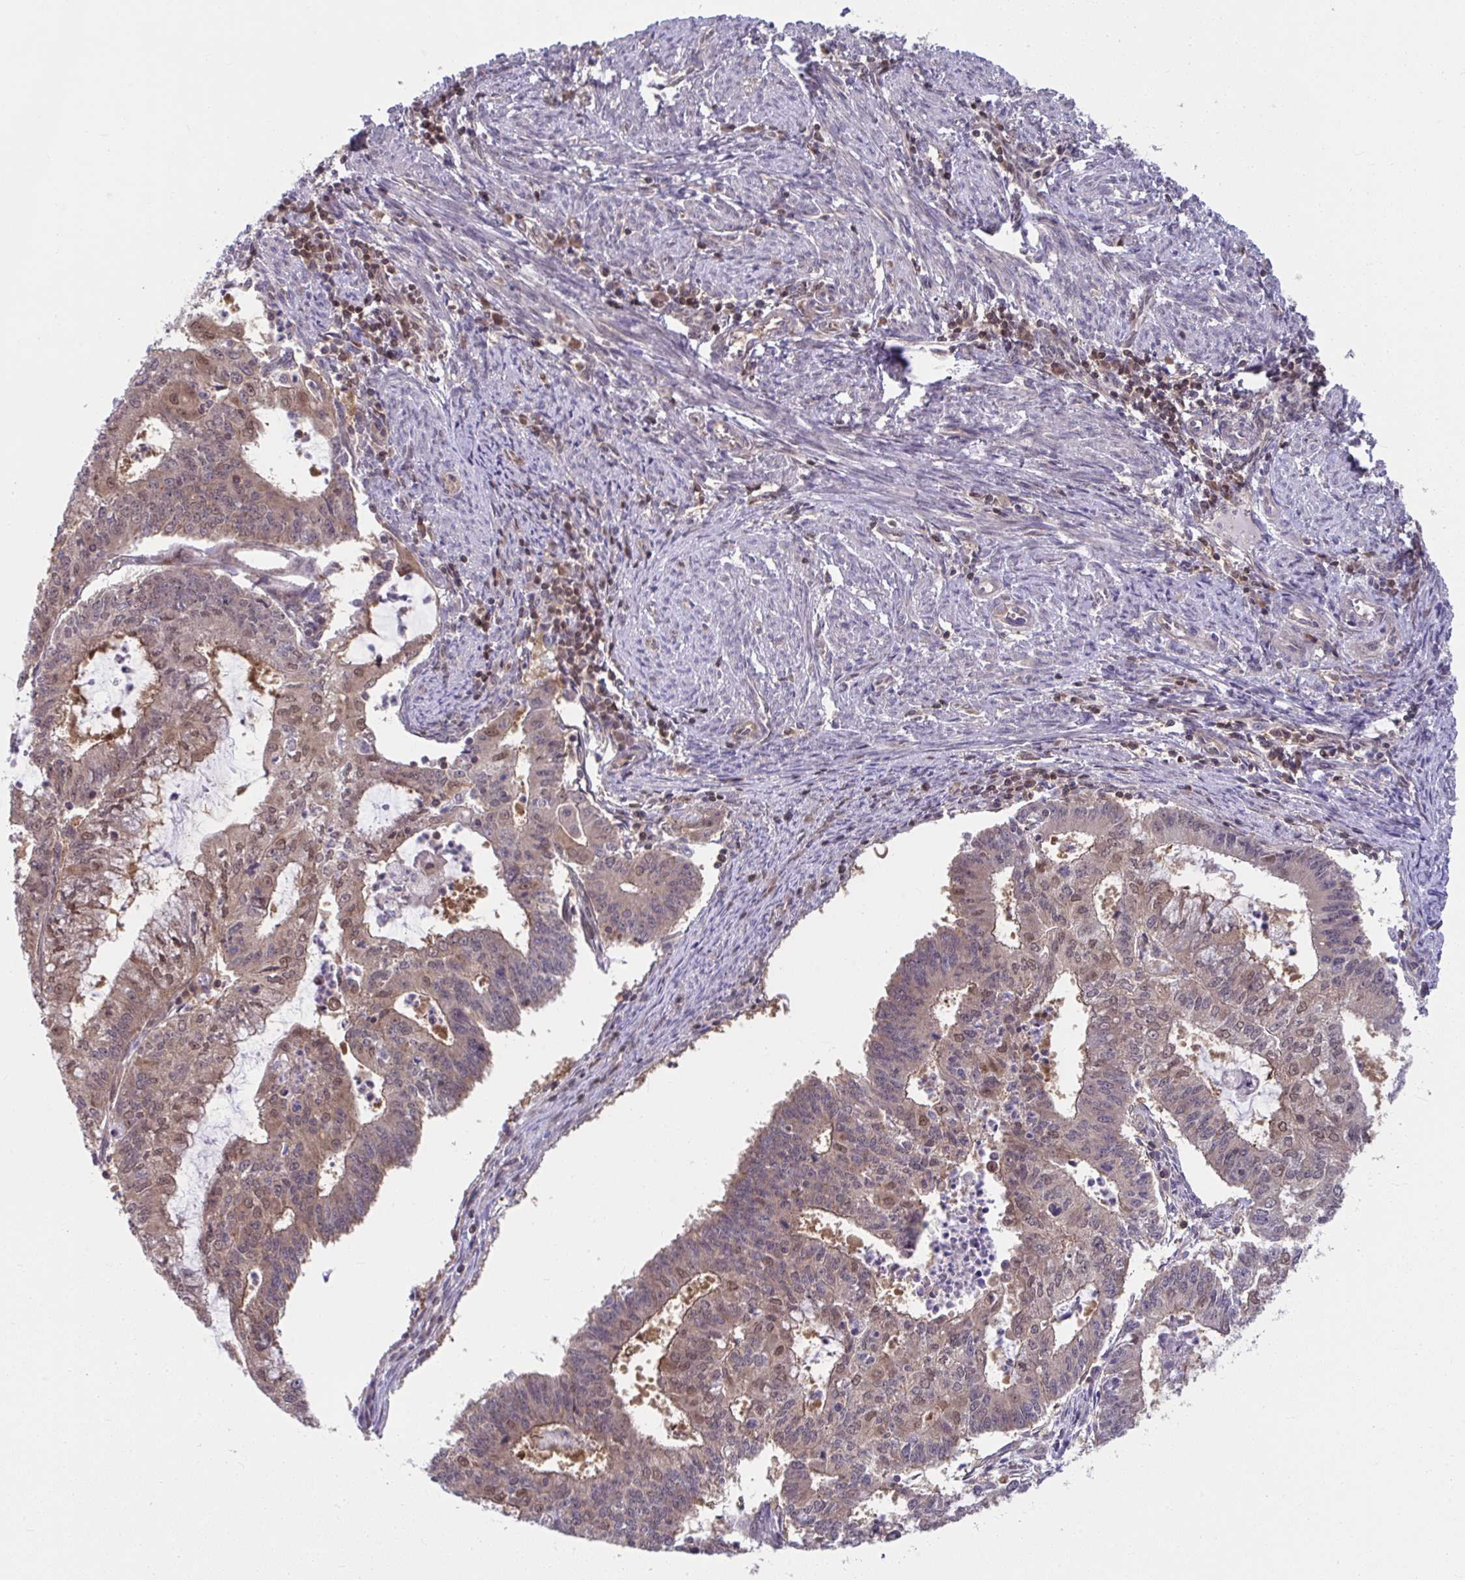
{"staining": {"intensity": "weak", "quantity": ">75%", "location": "cytoplasmic/membranous,nuclear"}, "tissue": "endometrial cancer", "cell_type": "Tumor cells", "image_type": "cancer", "snomed": [{"axis": "morphology", "description": "Adenocarcinoma, NOS"}, {"axis": "topography", "description": "Endometrium"}], "caption": "Endometrial cancer (adenocarcinoma) was stained to show a protein in brown. There is low levels of weak cytoplasmic/membranous and nuclear staining in about >75% of tumor cells. Ihc stains the protein of interest in brown and the nuclei are stained blue.", "gene": "PCDHB7", "patient": {"sex": "female", "age": 61}}